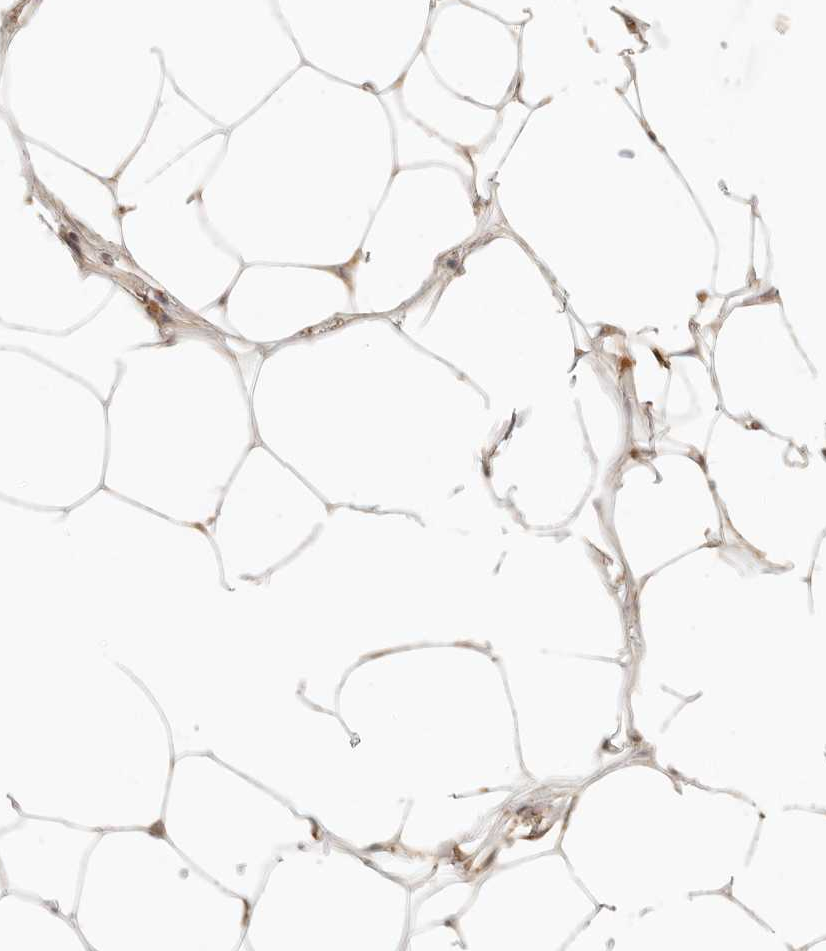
{"staining": {"intensity": "moderate", "quantity": "25%-75%", "location": "cytoplasmic/membranous"}, "tissue": "adipose tissue", "cell_type": "Adipocytes", "image_type": "normal", "snomed": [{"axis": "morphology", "description": "Normal tissue, NOS"}, {"axis": "topography", "description": "Breast"}], "caption": "Protein staining shows moderate cytoplasmic/membranous positivity in approximately 25%-75% of adipocytes in normal adipose tissue.", "gene": "FAM20B", "patient": {"sex": "female", "age": 23}}